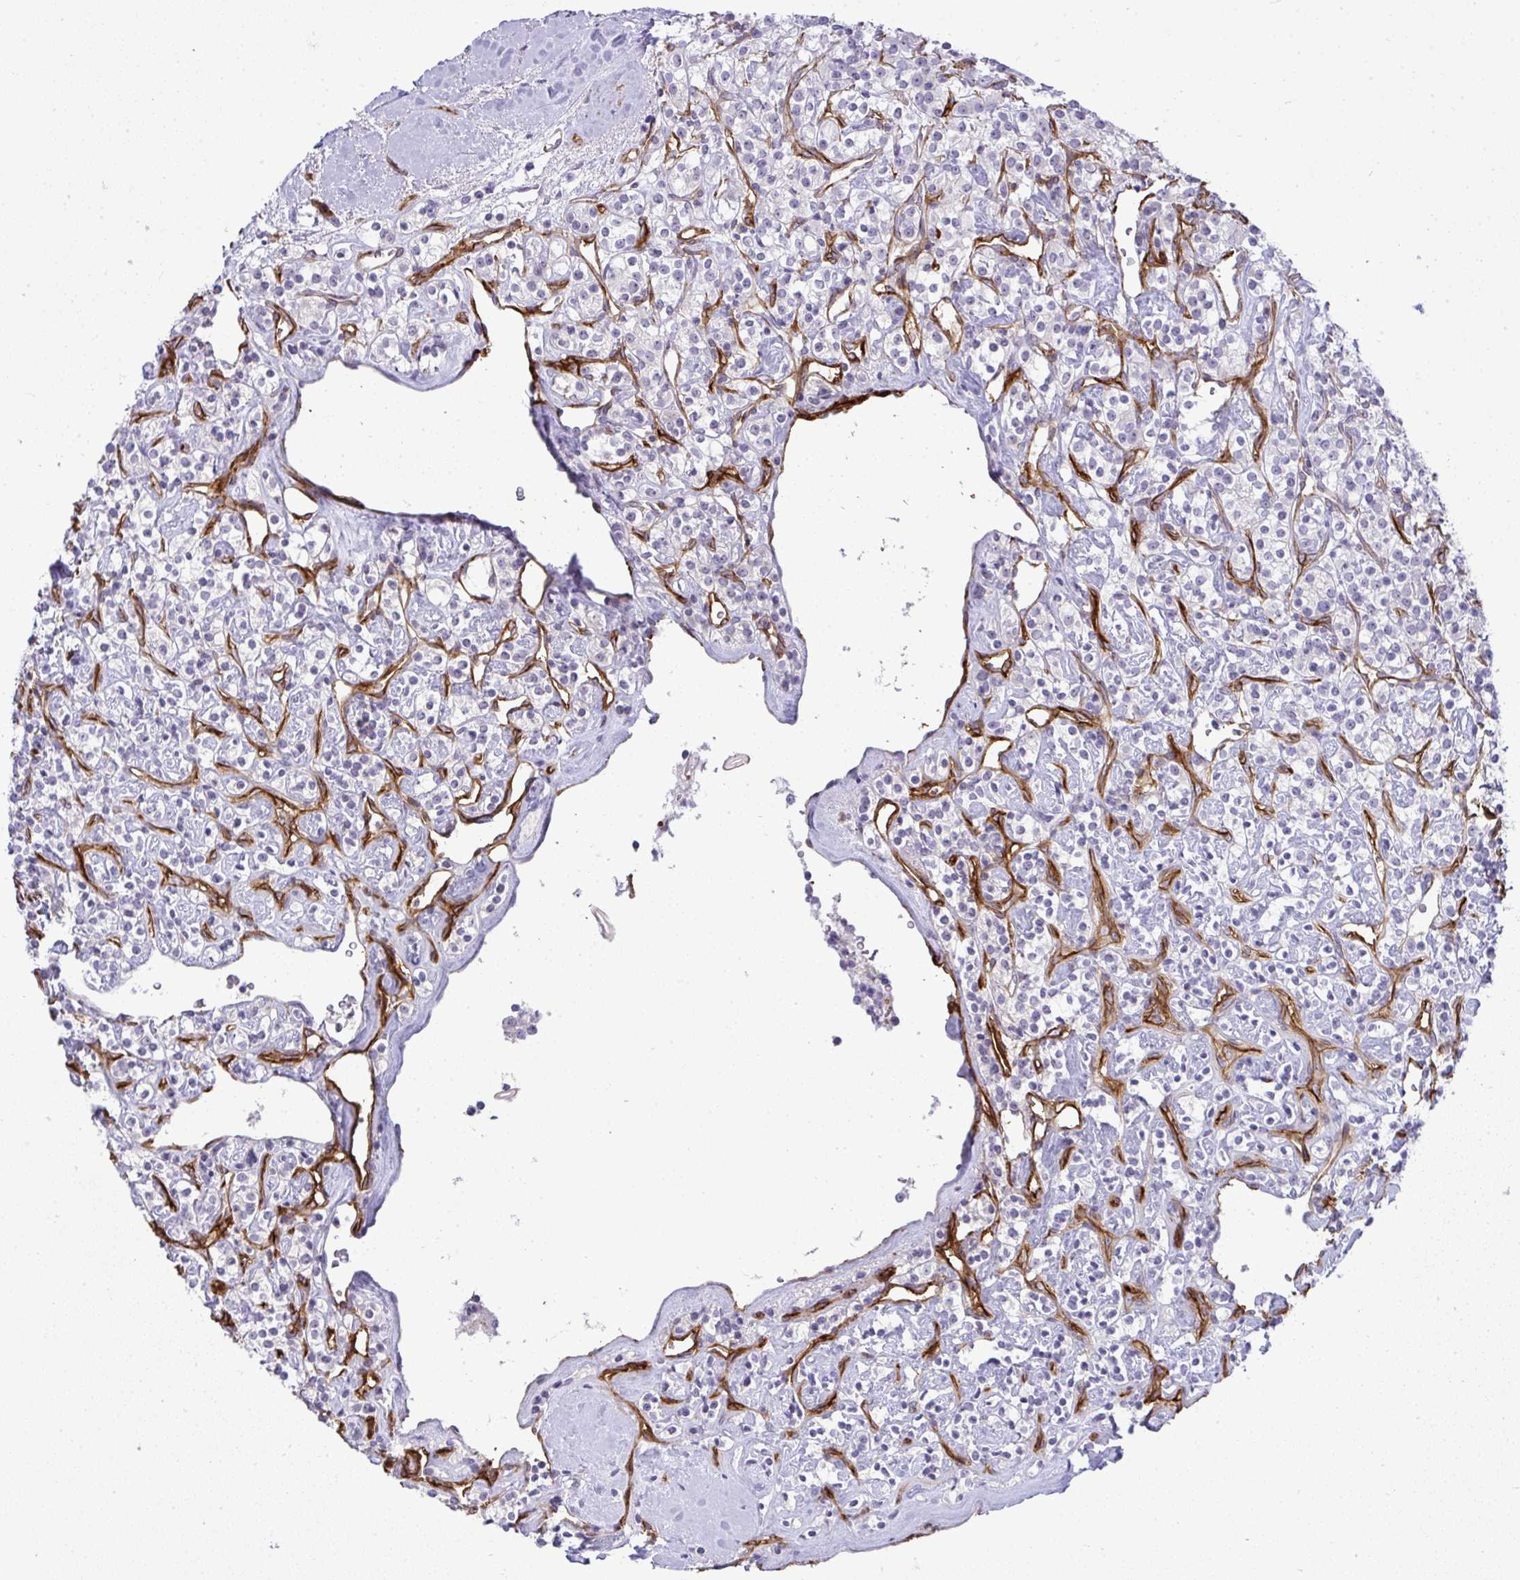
{"staining": {"intensity": "negative", "quantity": "none", "location": "none"}, "tissue": "renal cancer", "cell_type": "Tumor cells", "image_type": "cancer", "snomed": [{"axis": "morphology", "description": "Adenocarcinoma, NOS"}, {"axis": "topography", "description": "Kidney"}], "caption": "Protein analysis of renal cancer (adenocarcinoma) exhibits no significant staining in tumor cells.", "gene": "UBE2S", "patient": {"sex": "male", "age": 77}}